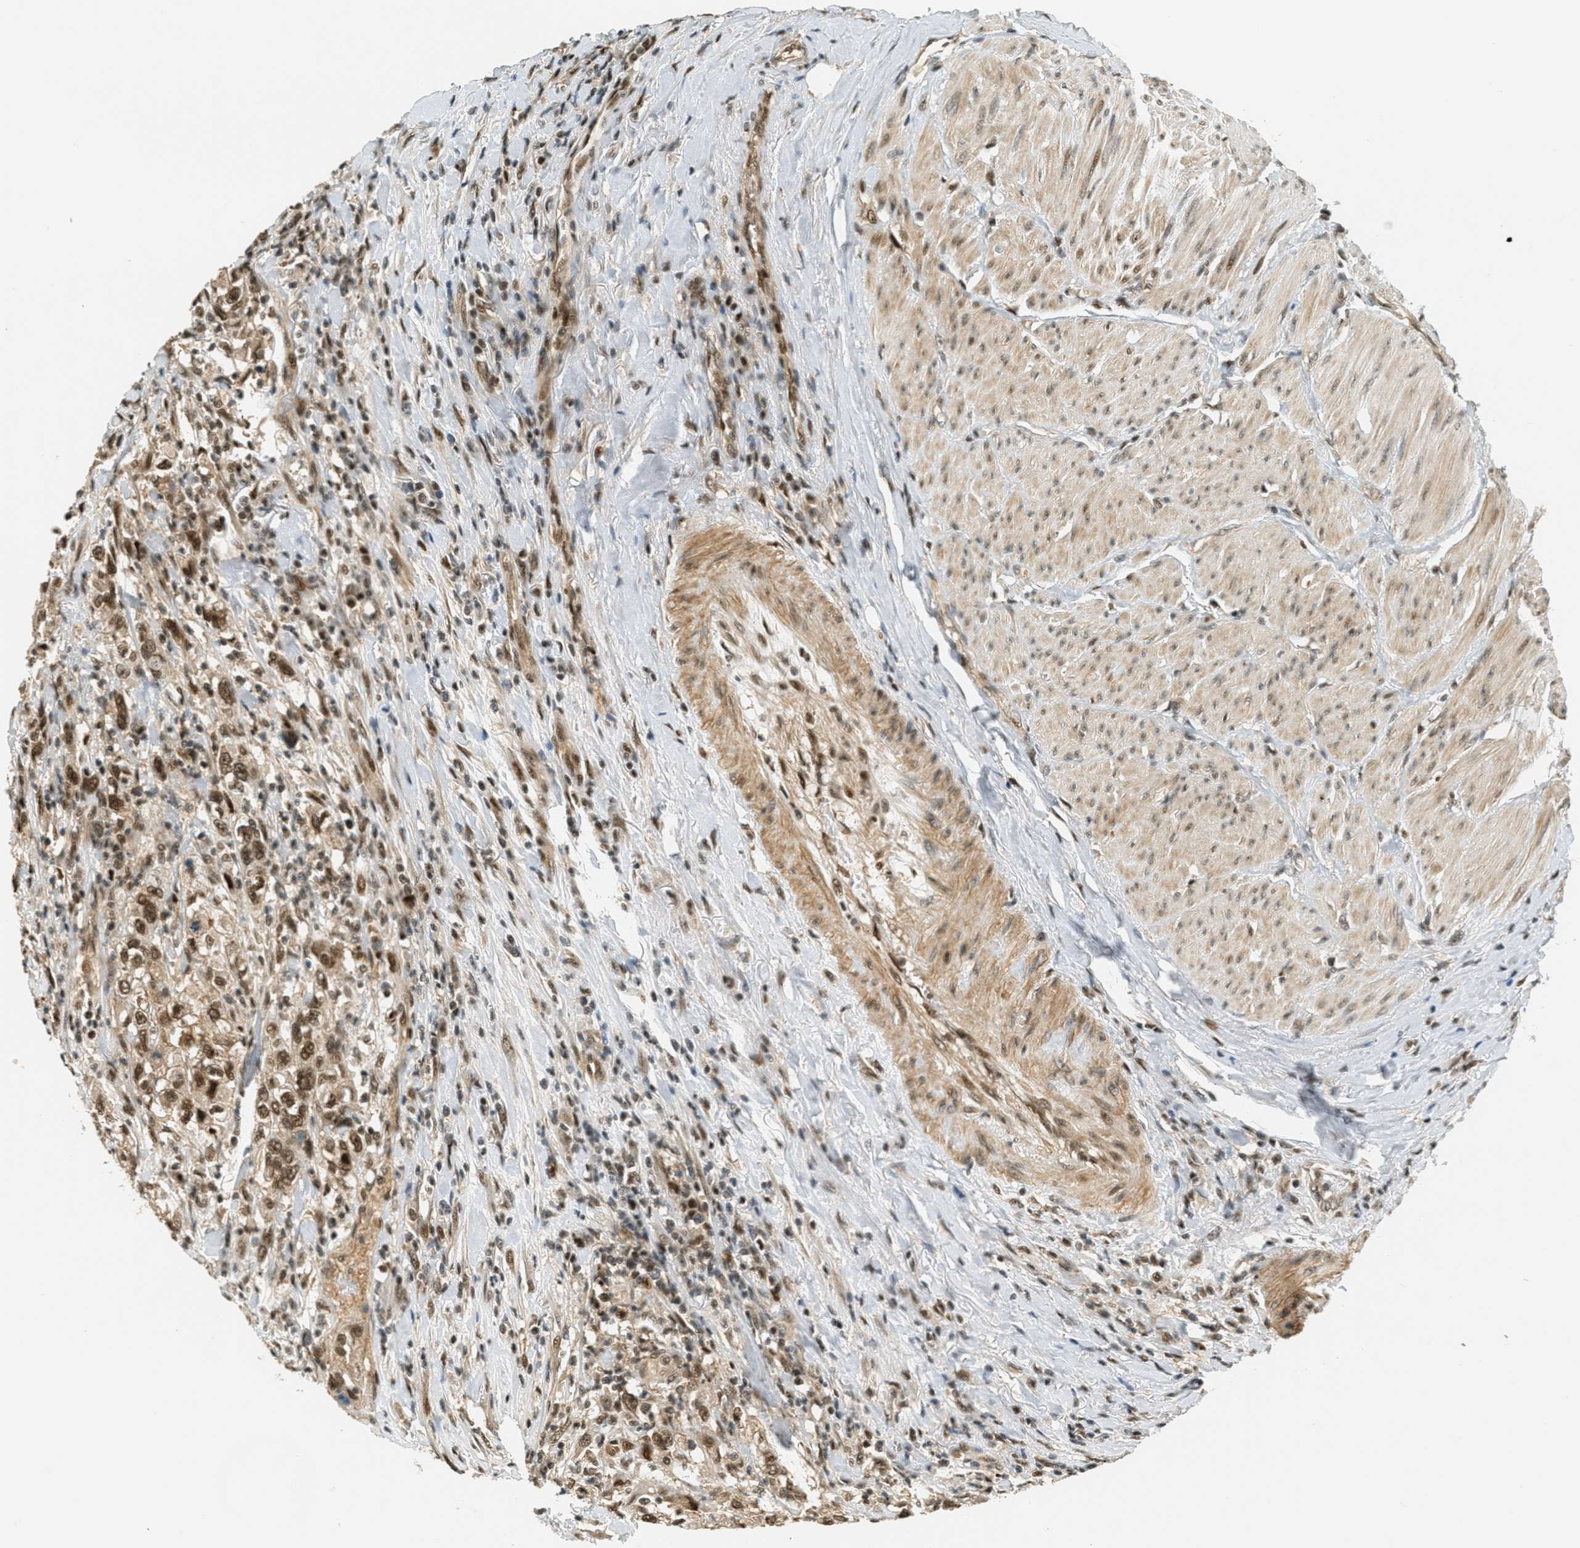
{"staining": {"intensity": "moderate", "quantity": ">75%", "location": "cytoplasmic/membranous,nuclear"}, "tissue": "urothelial cancer", "cell_type": "Tumor cells", "image_type": "cancer", "snomed": [{"axis": "morphology", "description": "Urothelial carcinoma, High grade"}, {"axis": "topography", "description": "Urinary bladder"}], "caption": "IHC photomicrograph of neoplastic tissue: human urothelial carcinoma (high-grade) stained using immunohistochemistry reveals medium levels of moderate protein expression localized specifically in the cytoplasmic/membranous and nuclear of tumor cells, appearing as a cytoplasmic/membranous and nuclear brown color.", "gene": "FOXM1", "patient": {"sex": "female", "age": 80}}